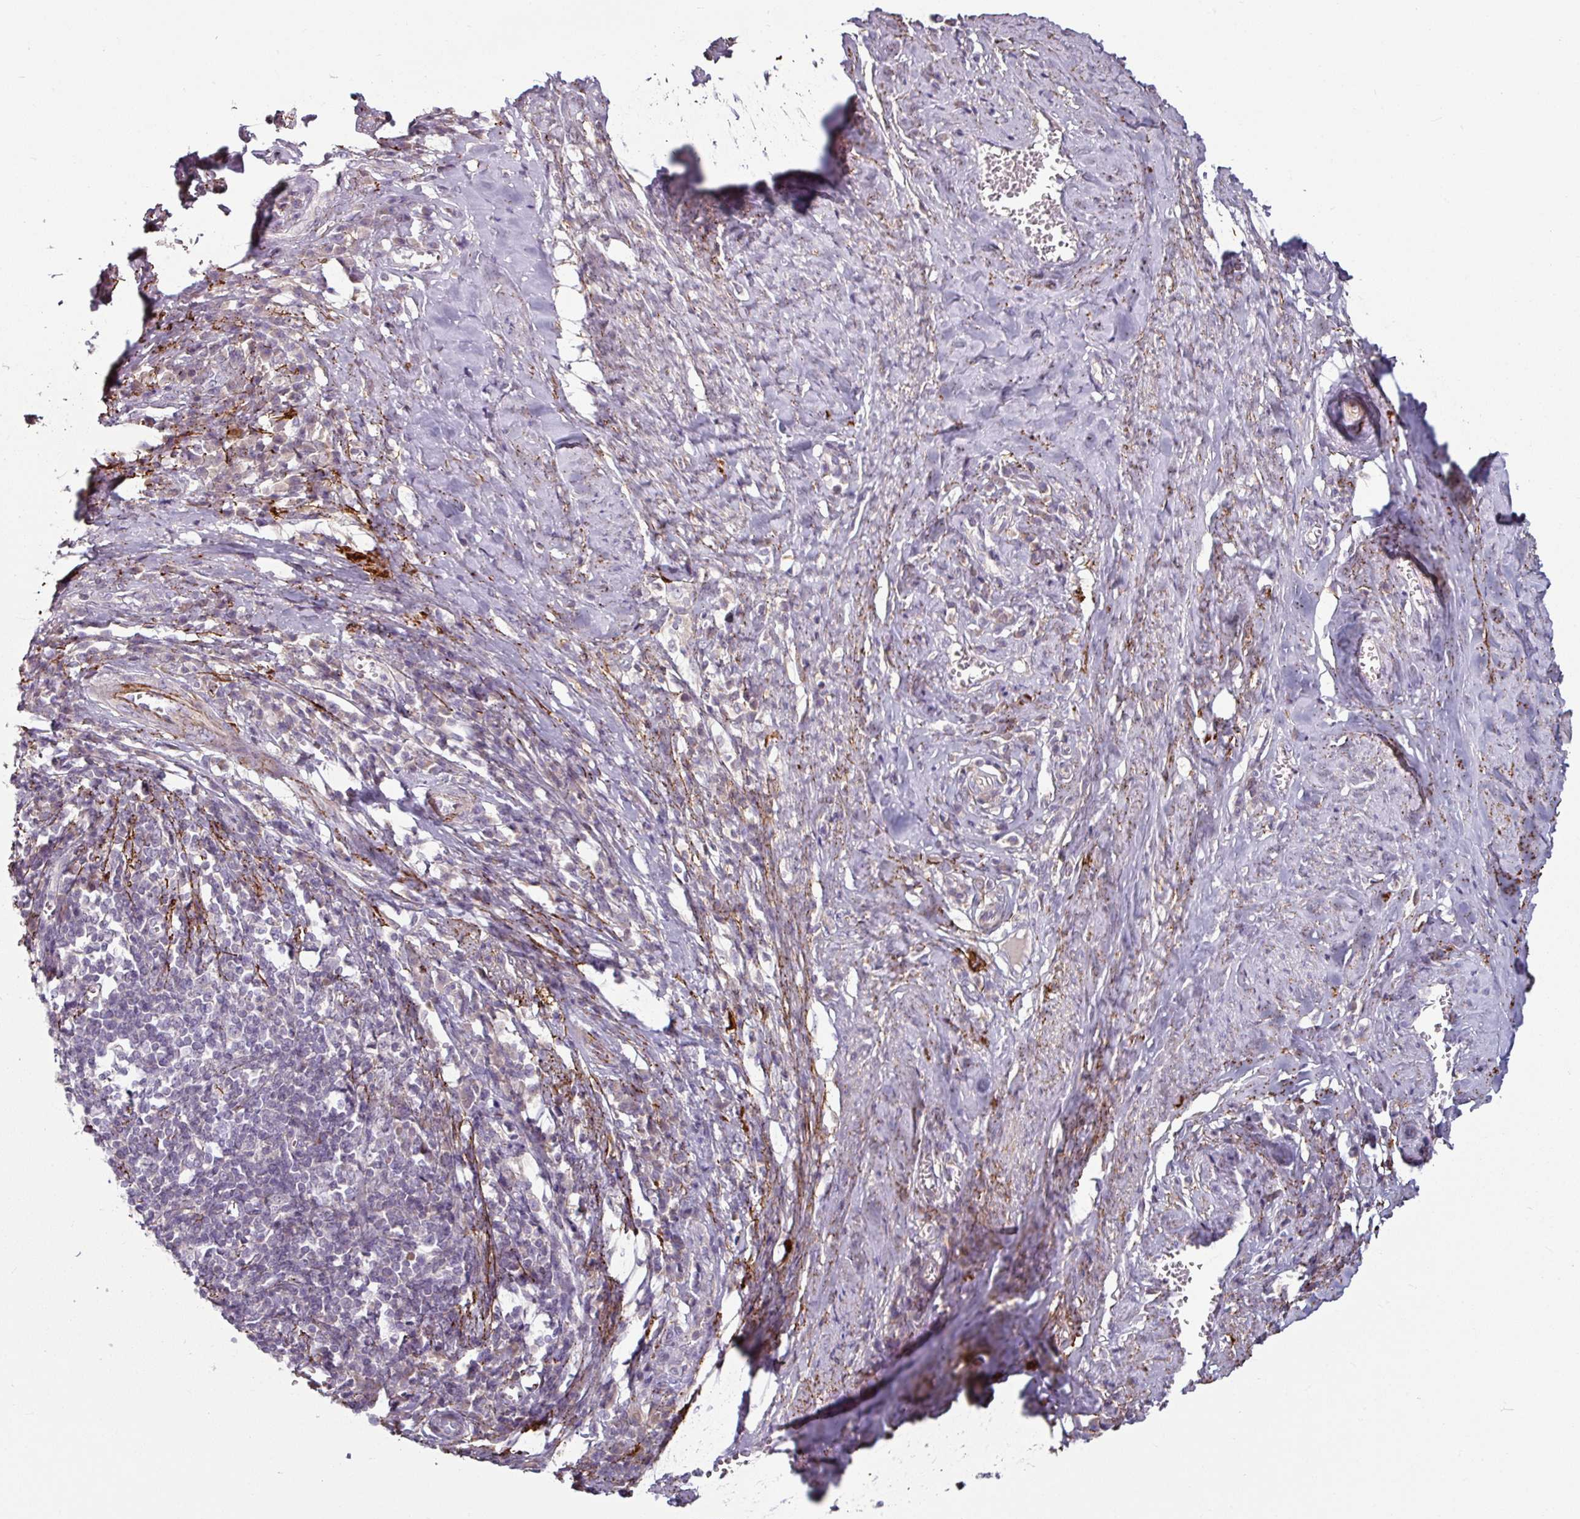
{"staining": {"intensity": "negative", "quantity": "none", "location": "none"}, "tissue": "cervical cancer", "cell_type": "Tumor cells", "image_type": "cancer", "snomed": [{"axis": "morphology", "description": "Squamous cell carcinoma, NOS"}, {"axis": "topography", "description": "Cervix"}], "caption": "Cervical cancer stained for a protein using immunohistochemistry (IHC) displays no expression tumor cells.", "gene": "MTMR14", "patient": {"sex": "female", "age": 46}}